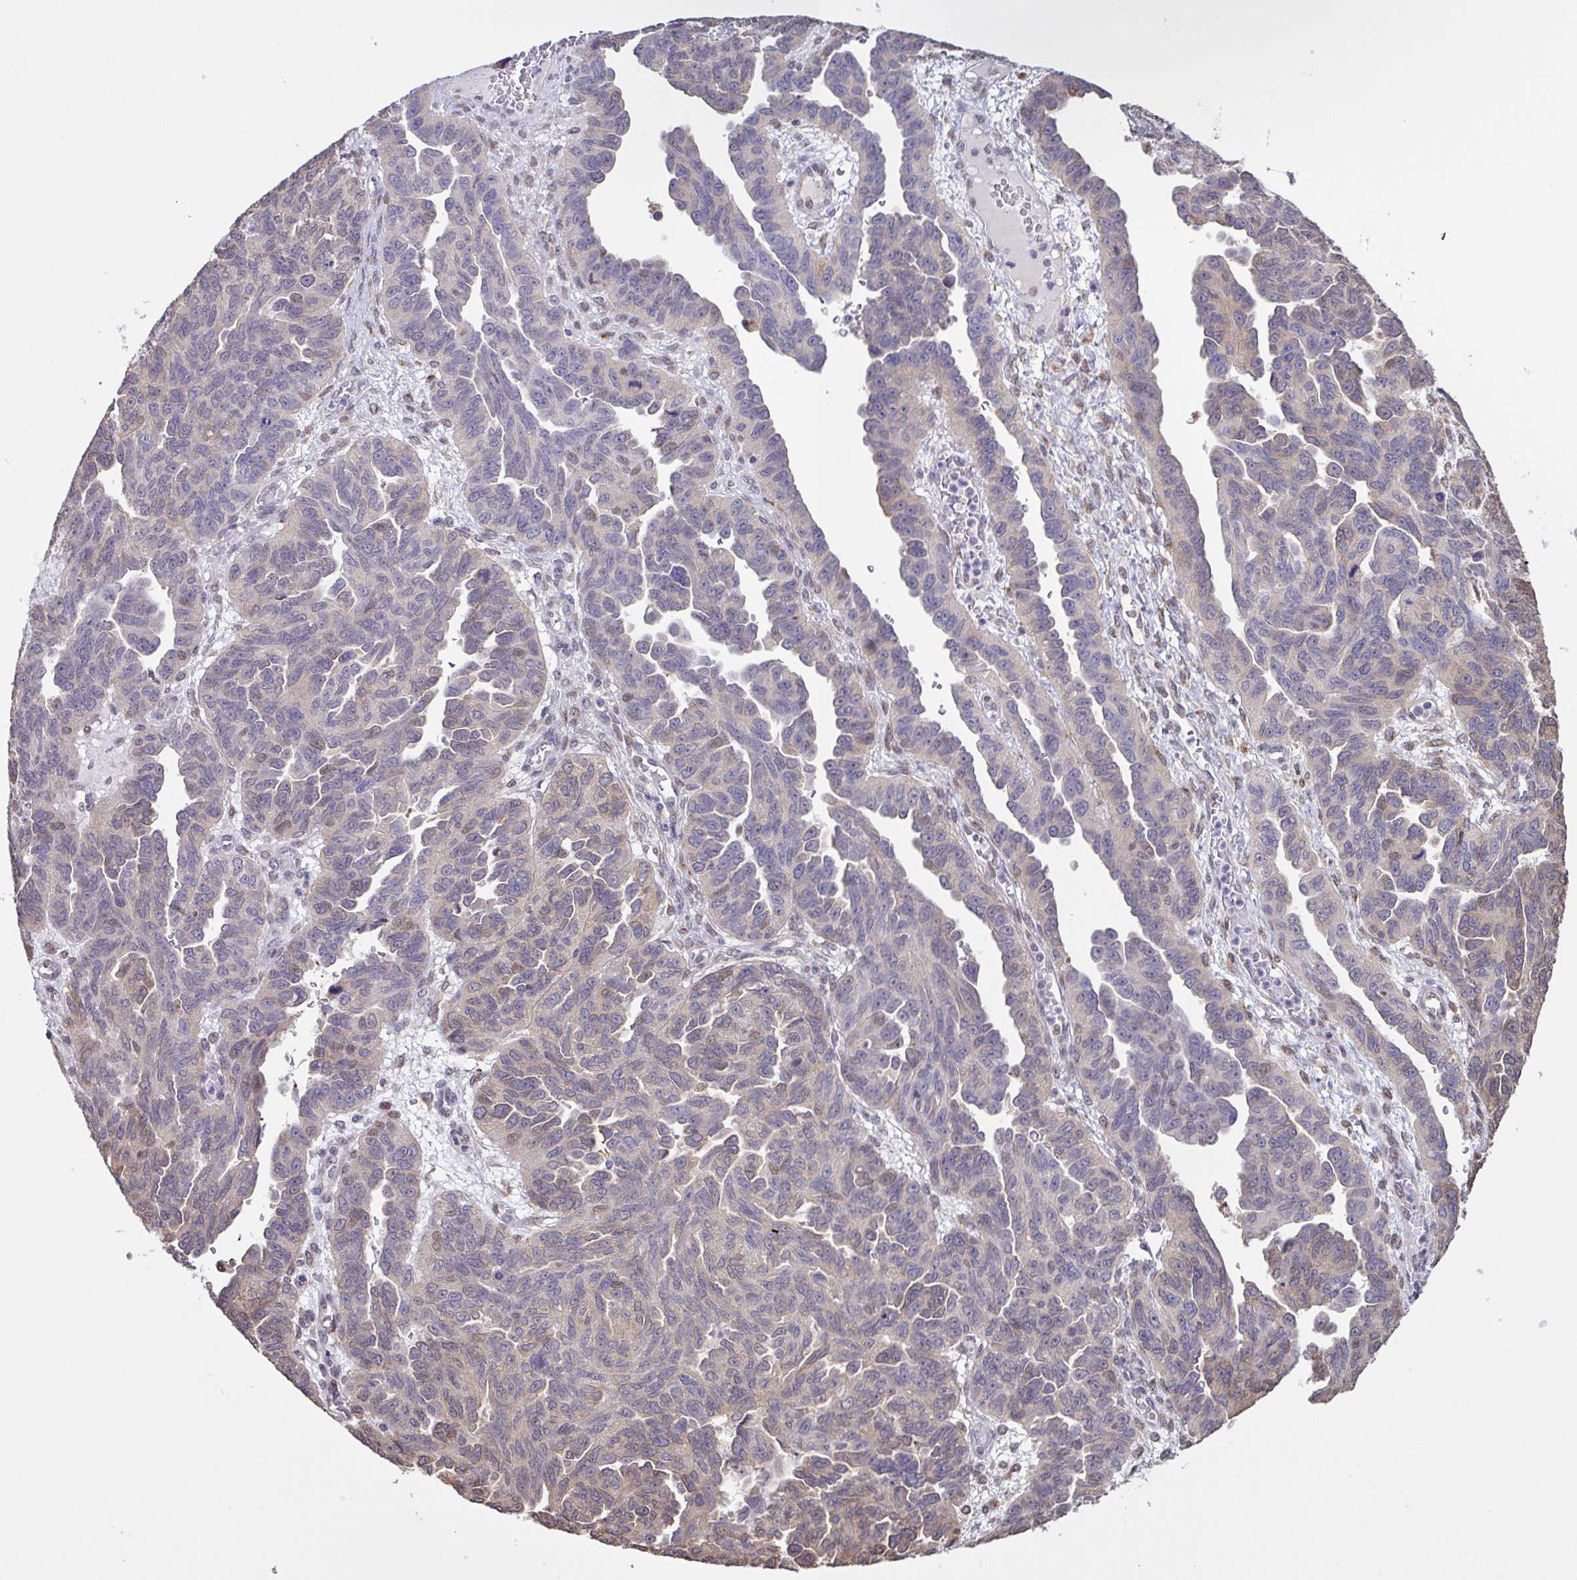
{"staining": {"intensity": "moderate", "quantity": "<25%", "location": "cytoplasmic/membranous,nuclear"}, "tissue": "ovarian cancer", "cell_type": "Tumor cells", "image_type": "cancer", "snomed": [{"axis": "morphology", "description": "Cystadenocarcinoma, serous, NOS"}, {"axis": "topography", "description": "Ovary"}], "caption": "This photomicrograph exhibits IHC staining of ovarian cancer (serous cystadenocarcinoma), with low moderate cytoplasmic/membranous and nuclear positivity in about <25% of tumor cells.", "gene": "MRGPRX2", "patient": {"sex": "female", "age": 64}}